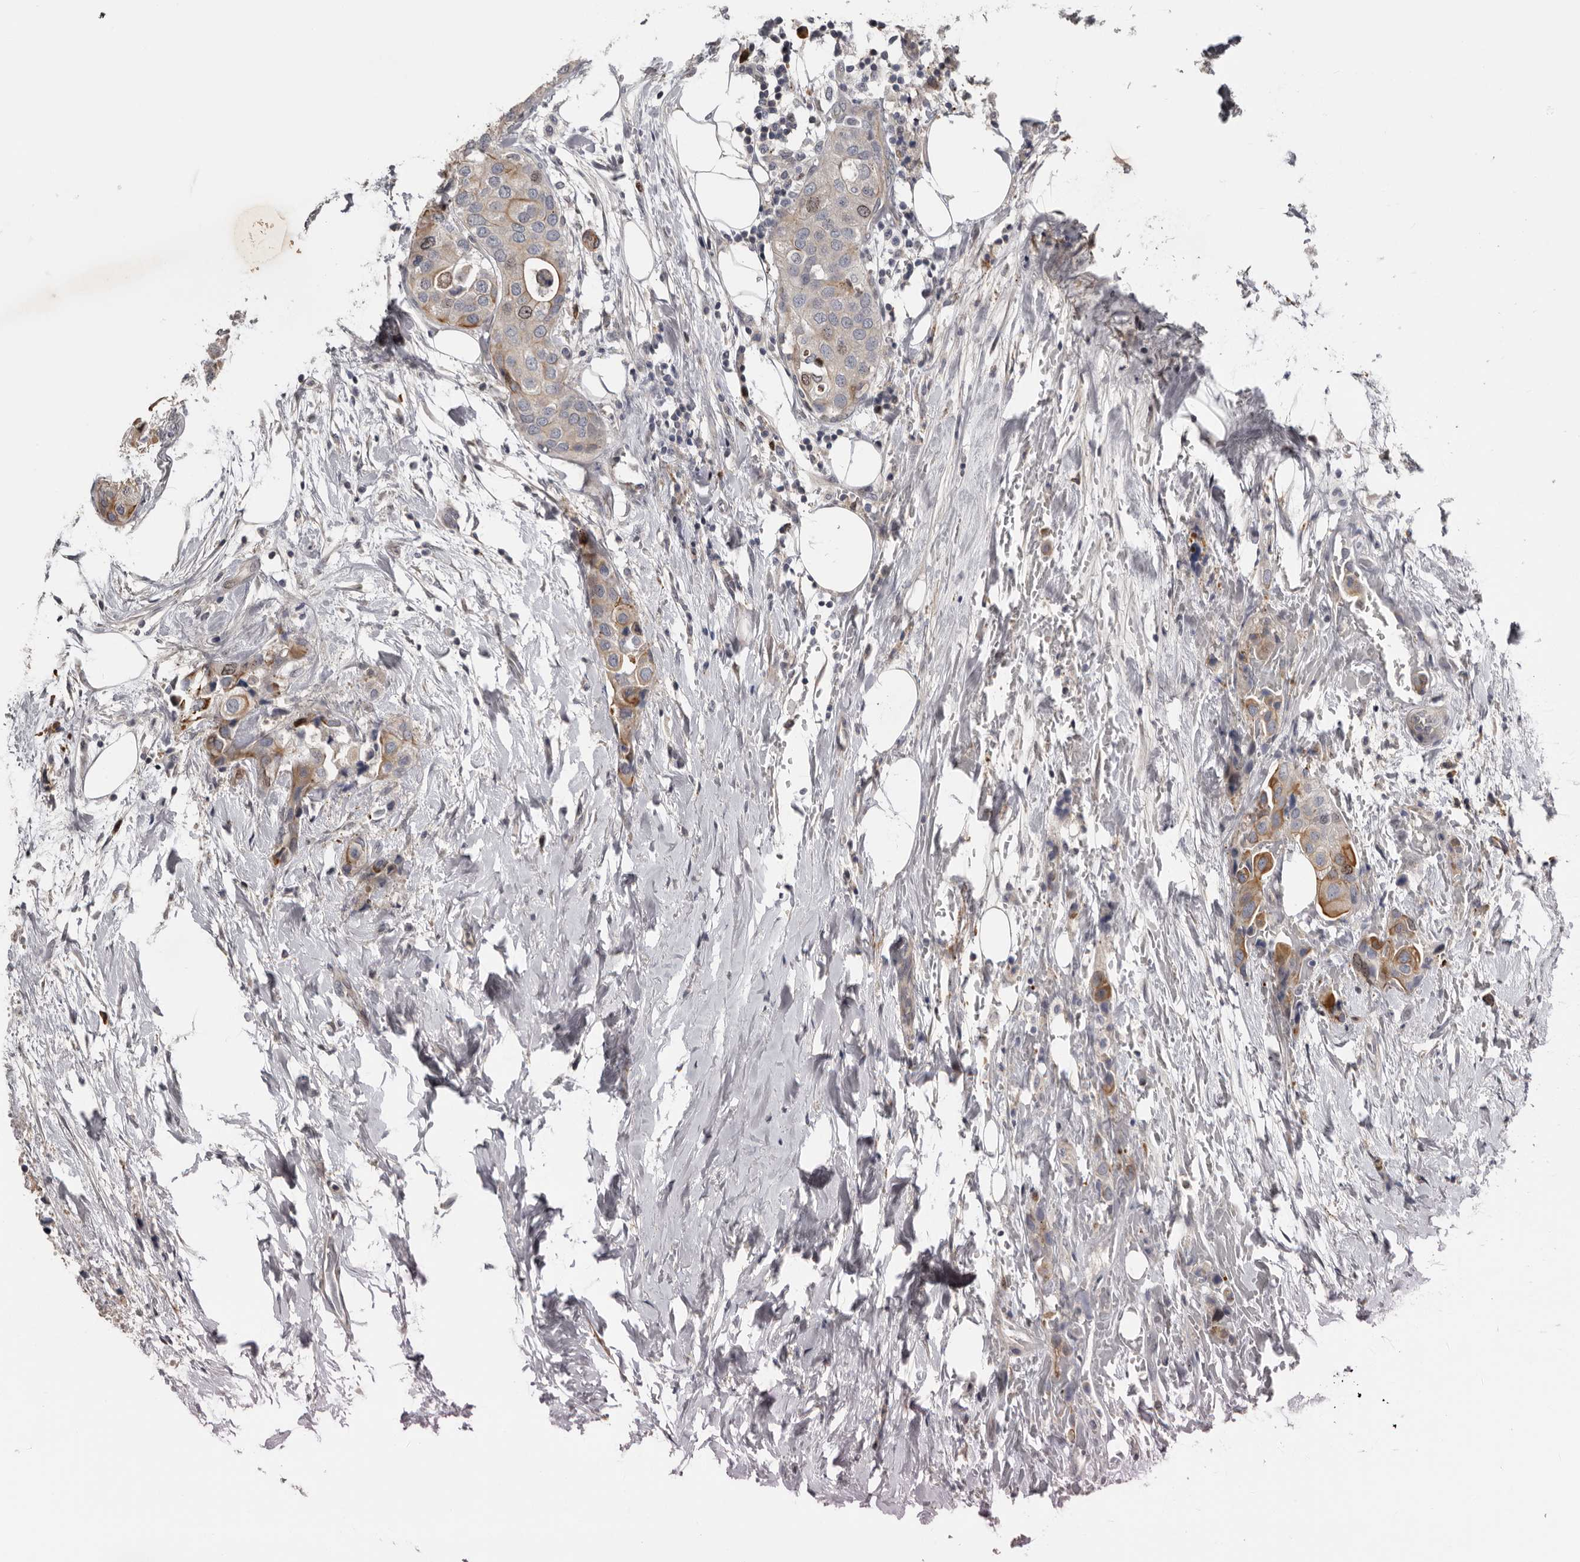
{"staining": {"intensity": "moderate", "quantity": "<25%", "location": "cytoplasmic/membranous,nuclear"}, "tissue": "urothelial cancer", "cell_type": "Tumor cells", "image_type": "cancer", "snomed": [{"axis": "morphology", "description": "Urothelial carcinoma, High grade"}, {"axis": "topography", "description": "Urinary bladder"}], "caption": "A micrograph showing moderate cytoplasmic/membranous and nuclear staining in approximately <25% of tumor cells in urothelial cancer, as visualized by brown immunohistochemical staining.", "gene": "CDCA8", "patient": {"sex": "male", "age": 64}}